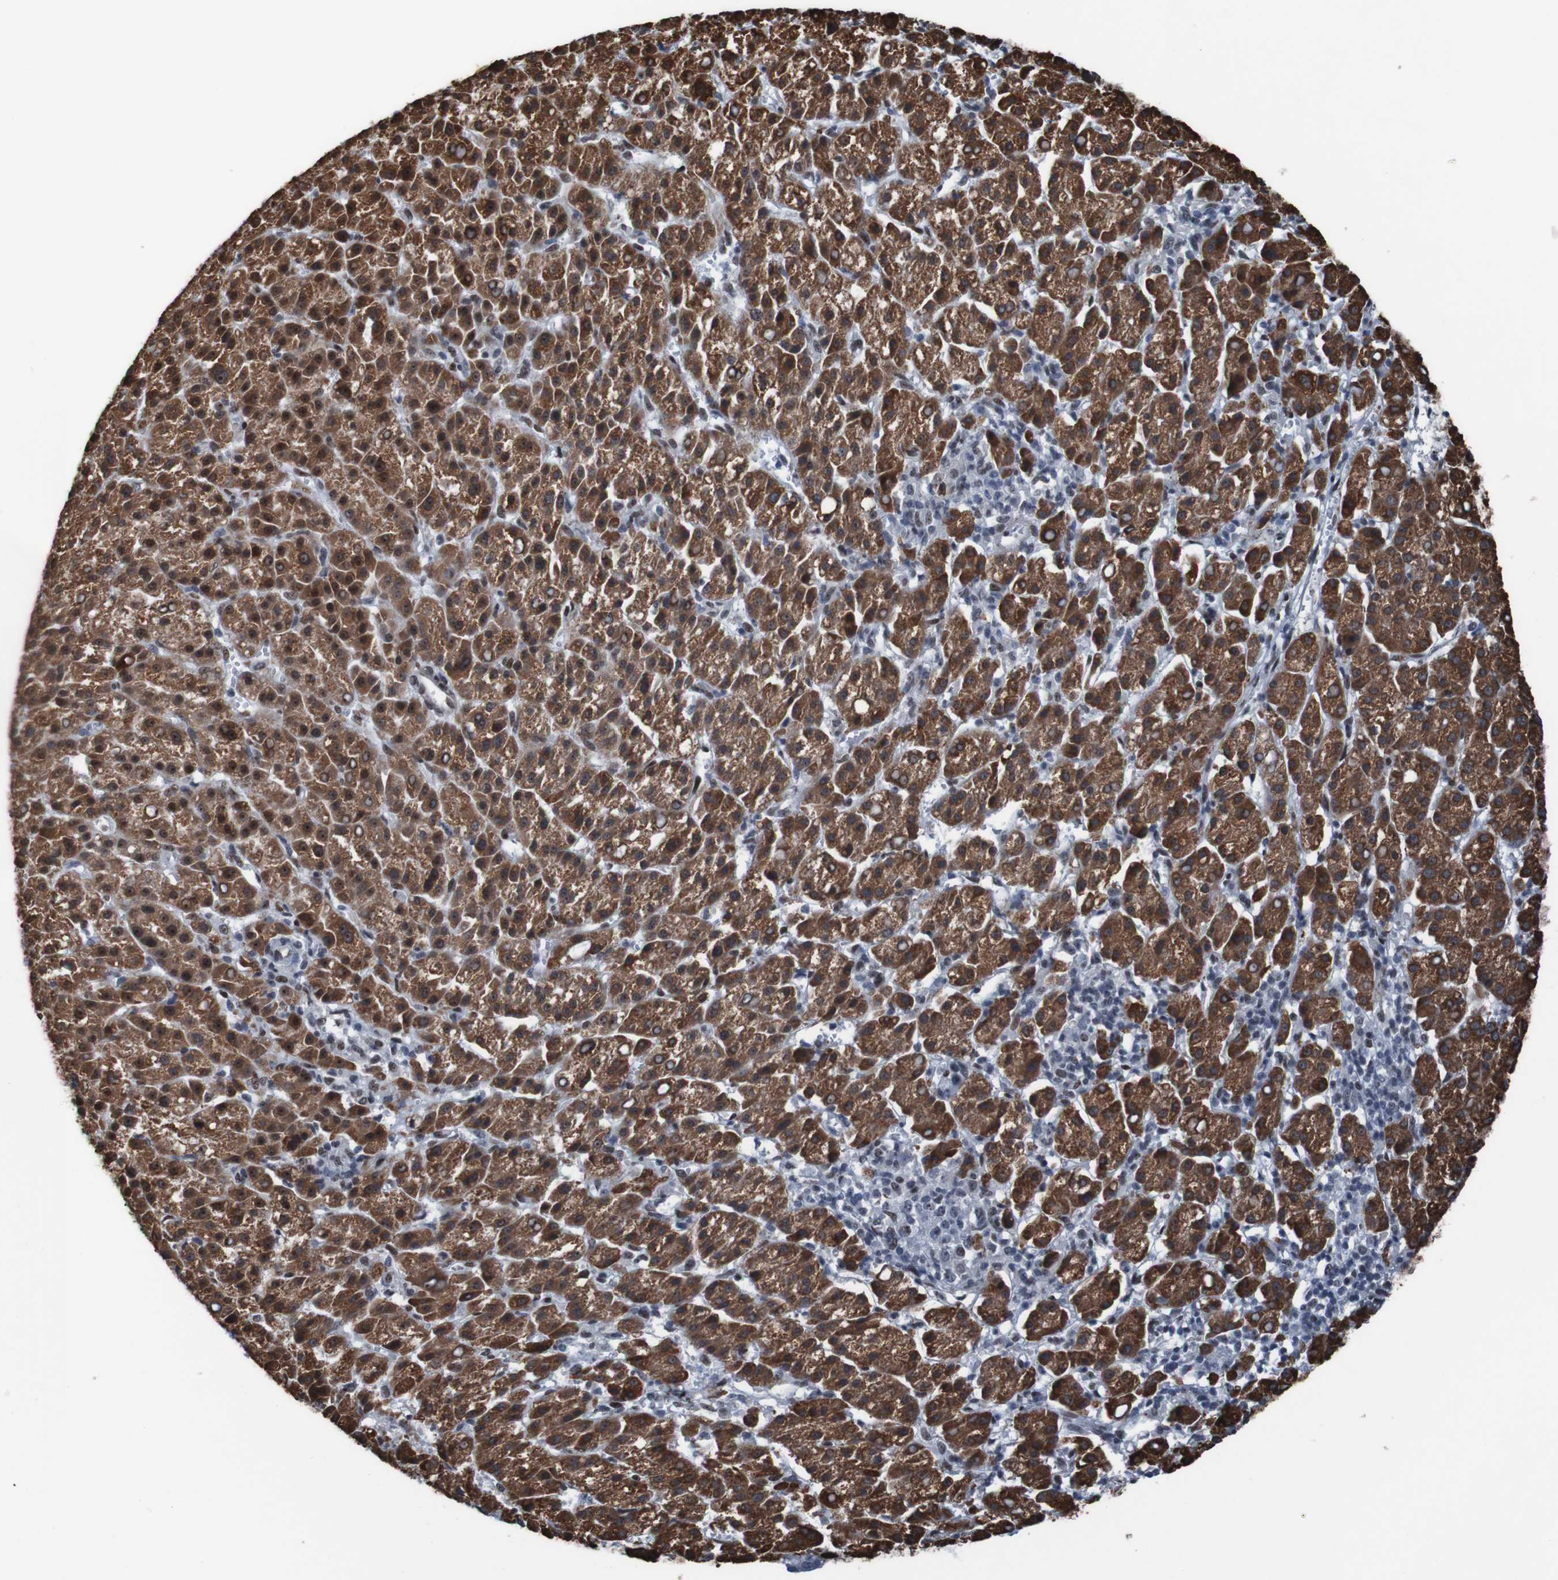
{"staining": {"intensity": "strong", "quantity": ">75%", "location": "cytoplasmic/membranous,nuclear"}, "tissue": "liver cancer", "cell_type": "Tumor cells", "image_type": "cancer", "snomed": [{"axis": "morphology", "description": "Carcinoma, Hepatocellular, NOS"}, {"axis": "topography", "description": "Liver"}], "caption": "A photomicrograph showing strong cytoplasmic/membranous and nuclear expression in about >75% of tumor cells in liver hepatocellular carcinoma, as visualized by brown immunohistochemical staining.", "gene": "PHF2", "patient": {"sex": "female", "age": 58}}